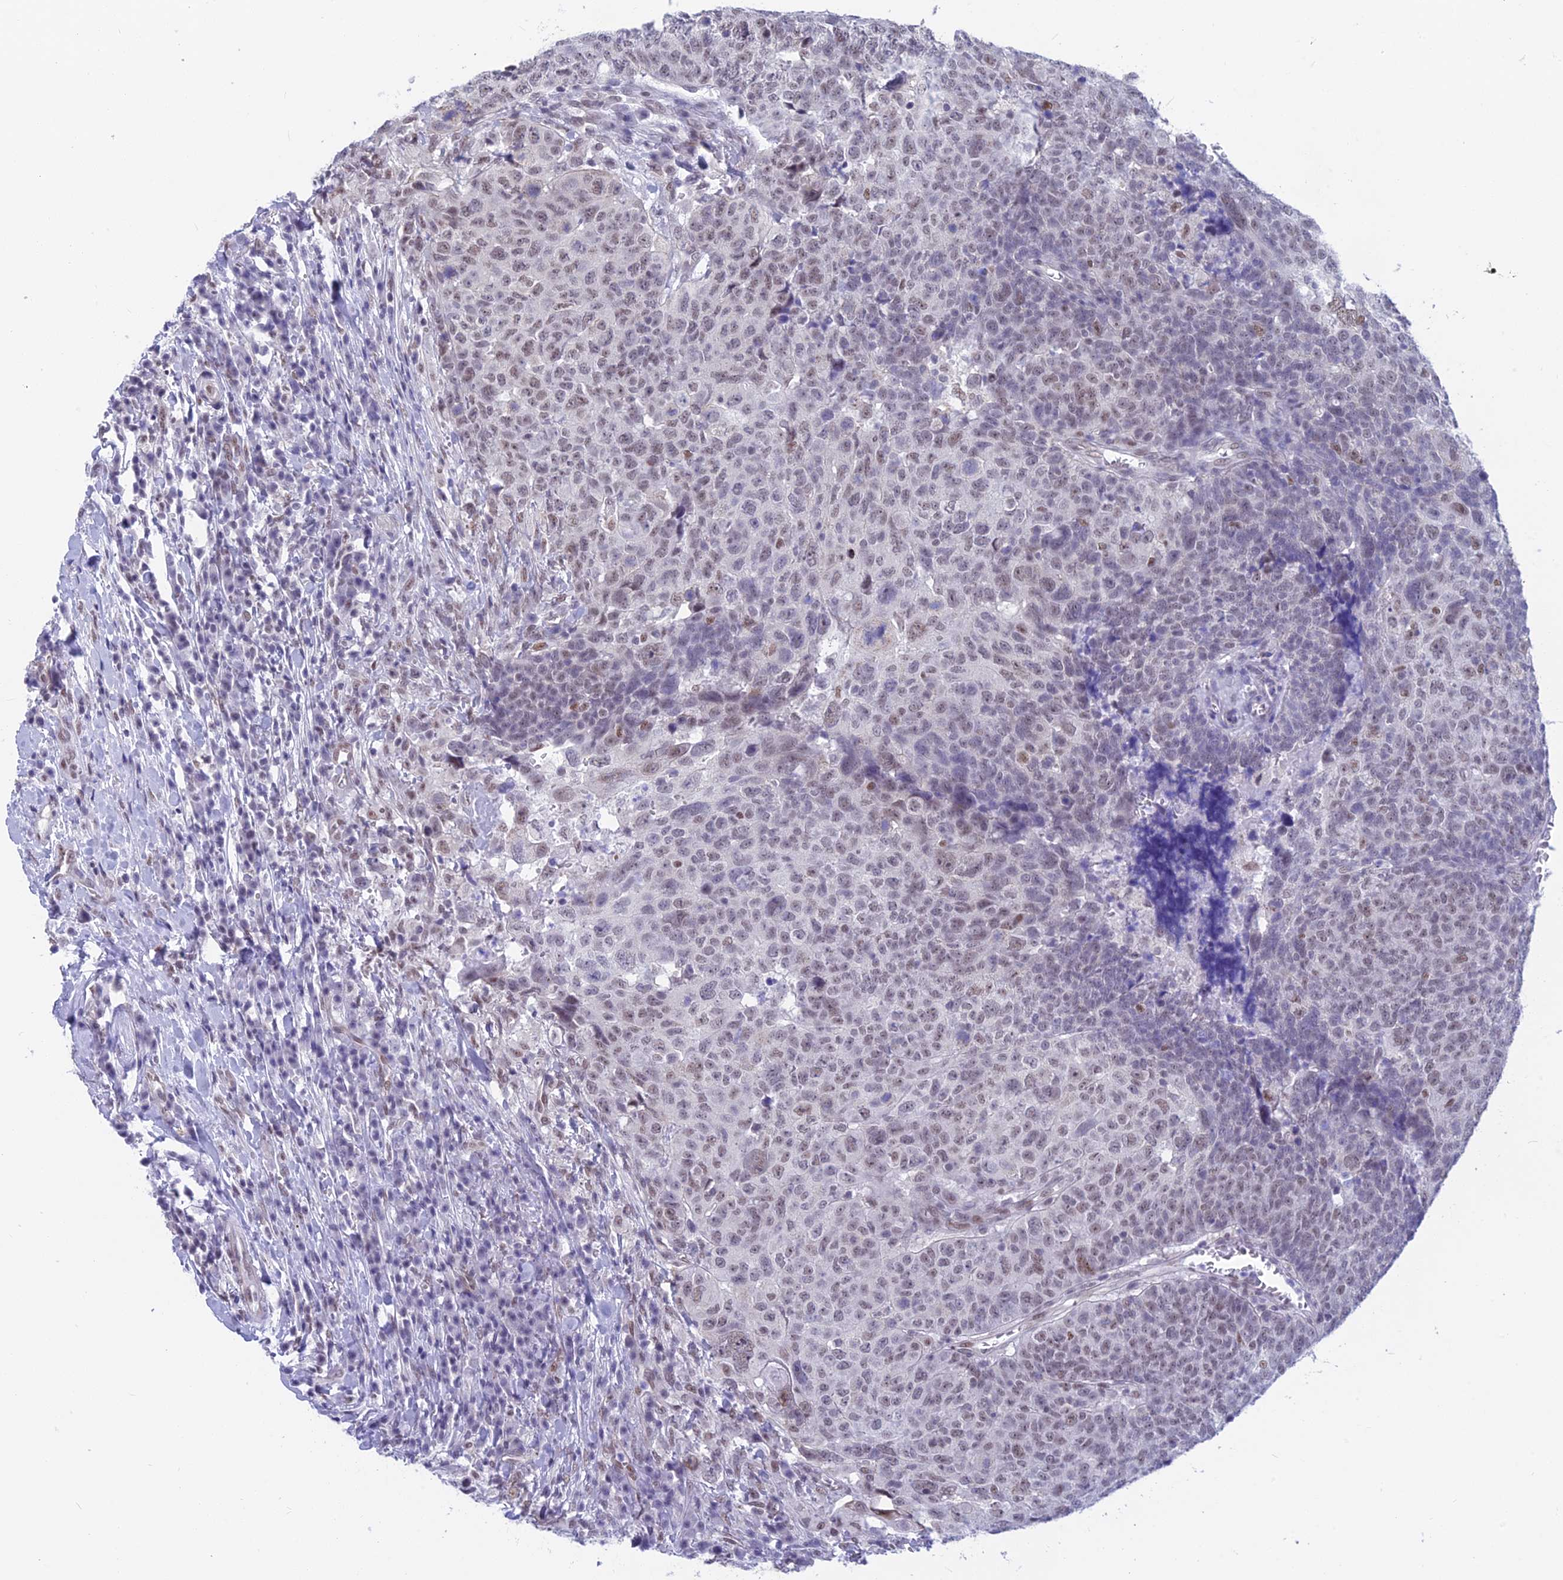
{"staining": {"intensity": "weak", "quantity": ">75%", "location": "nuclear"}, "tissue": "head and neck cancer", "cell_type": "Tumor cells", "image_type": "cancer", "snomed": [{"axis": "morphology", "description": "Squamous cell carcinoma, NOS"}, {"axis": "topography", "description": "Head-Neck"}], "caption": "Squamous cell carcinoma (head and neck) stained with immunohistochemistry (IHC) displays weak nuclear staining in approximately >75% of tumor cells.", "gene": "SRSF5", "patient": {"sex": "male", "age": 66}}